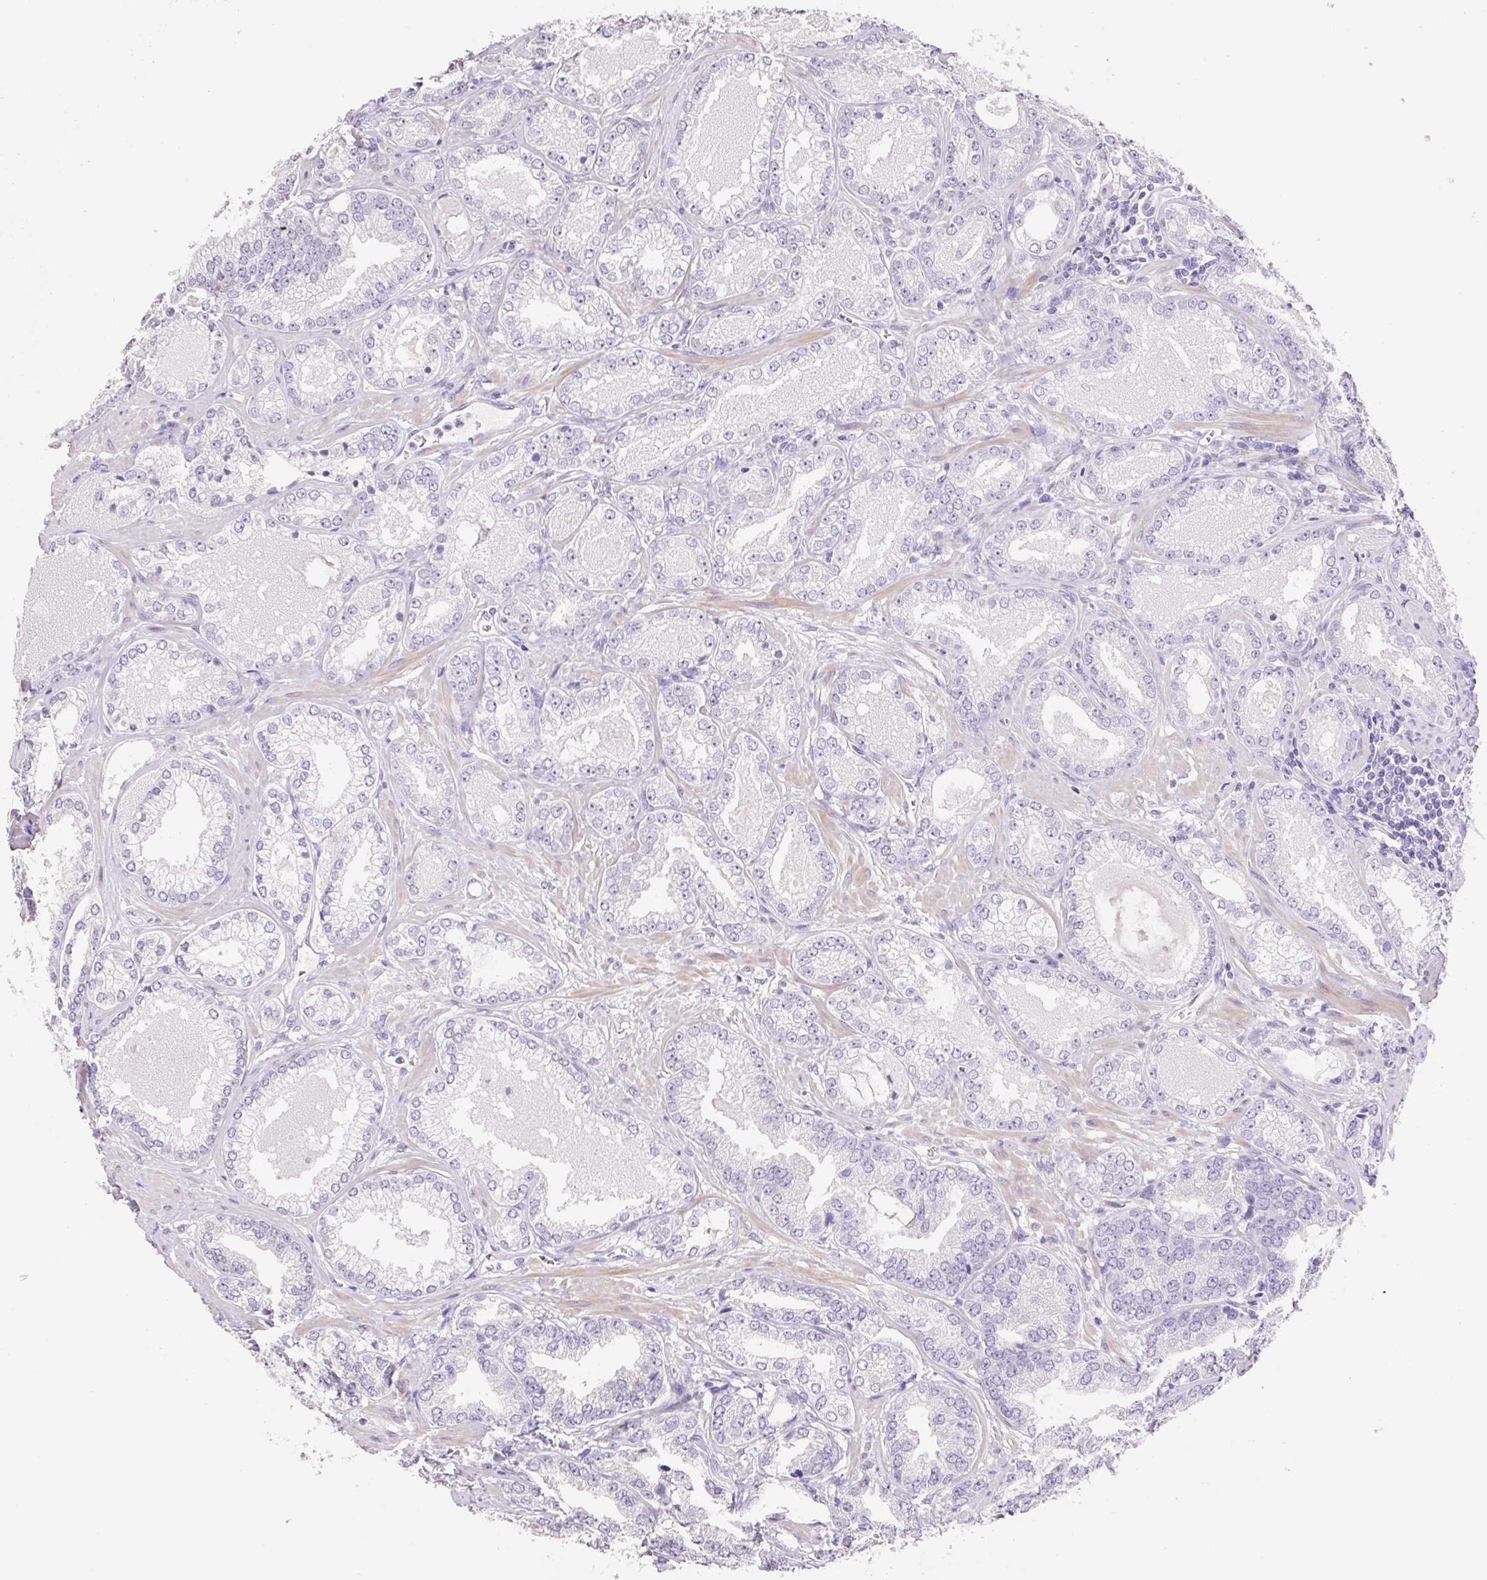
{"staining": {"intensity": "negative", "quantity": "none", "location": "none"}, "tissue": "prostate cancer", "cell_type": "Tumor cells", "image_type": "cancer", "snomed": [{"axis": "morphology", "description": "Adenocarcinoma, Medium grade"}, {"axis": "topography", "description": "Prostate"}], "caption": "High magnification brightfield microscopy of prostate cancer stained with DAB (brown) and counterstained with hematoxylin (blue): tumor cells show no significant expression. The staining is performed using DAB (3,3'-diaminobenzidine) brown chromogen with nuclei counter-stained in using hematoxylin.", "gene": "HCRTR2", "patient": {"sex": "male", "age": 57}}